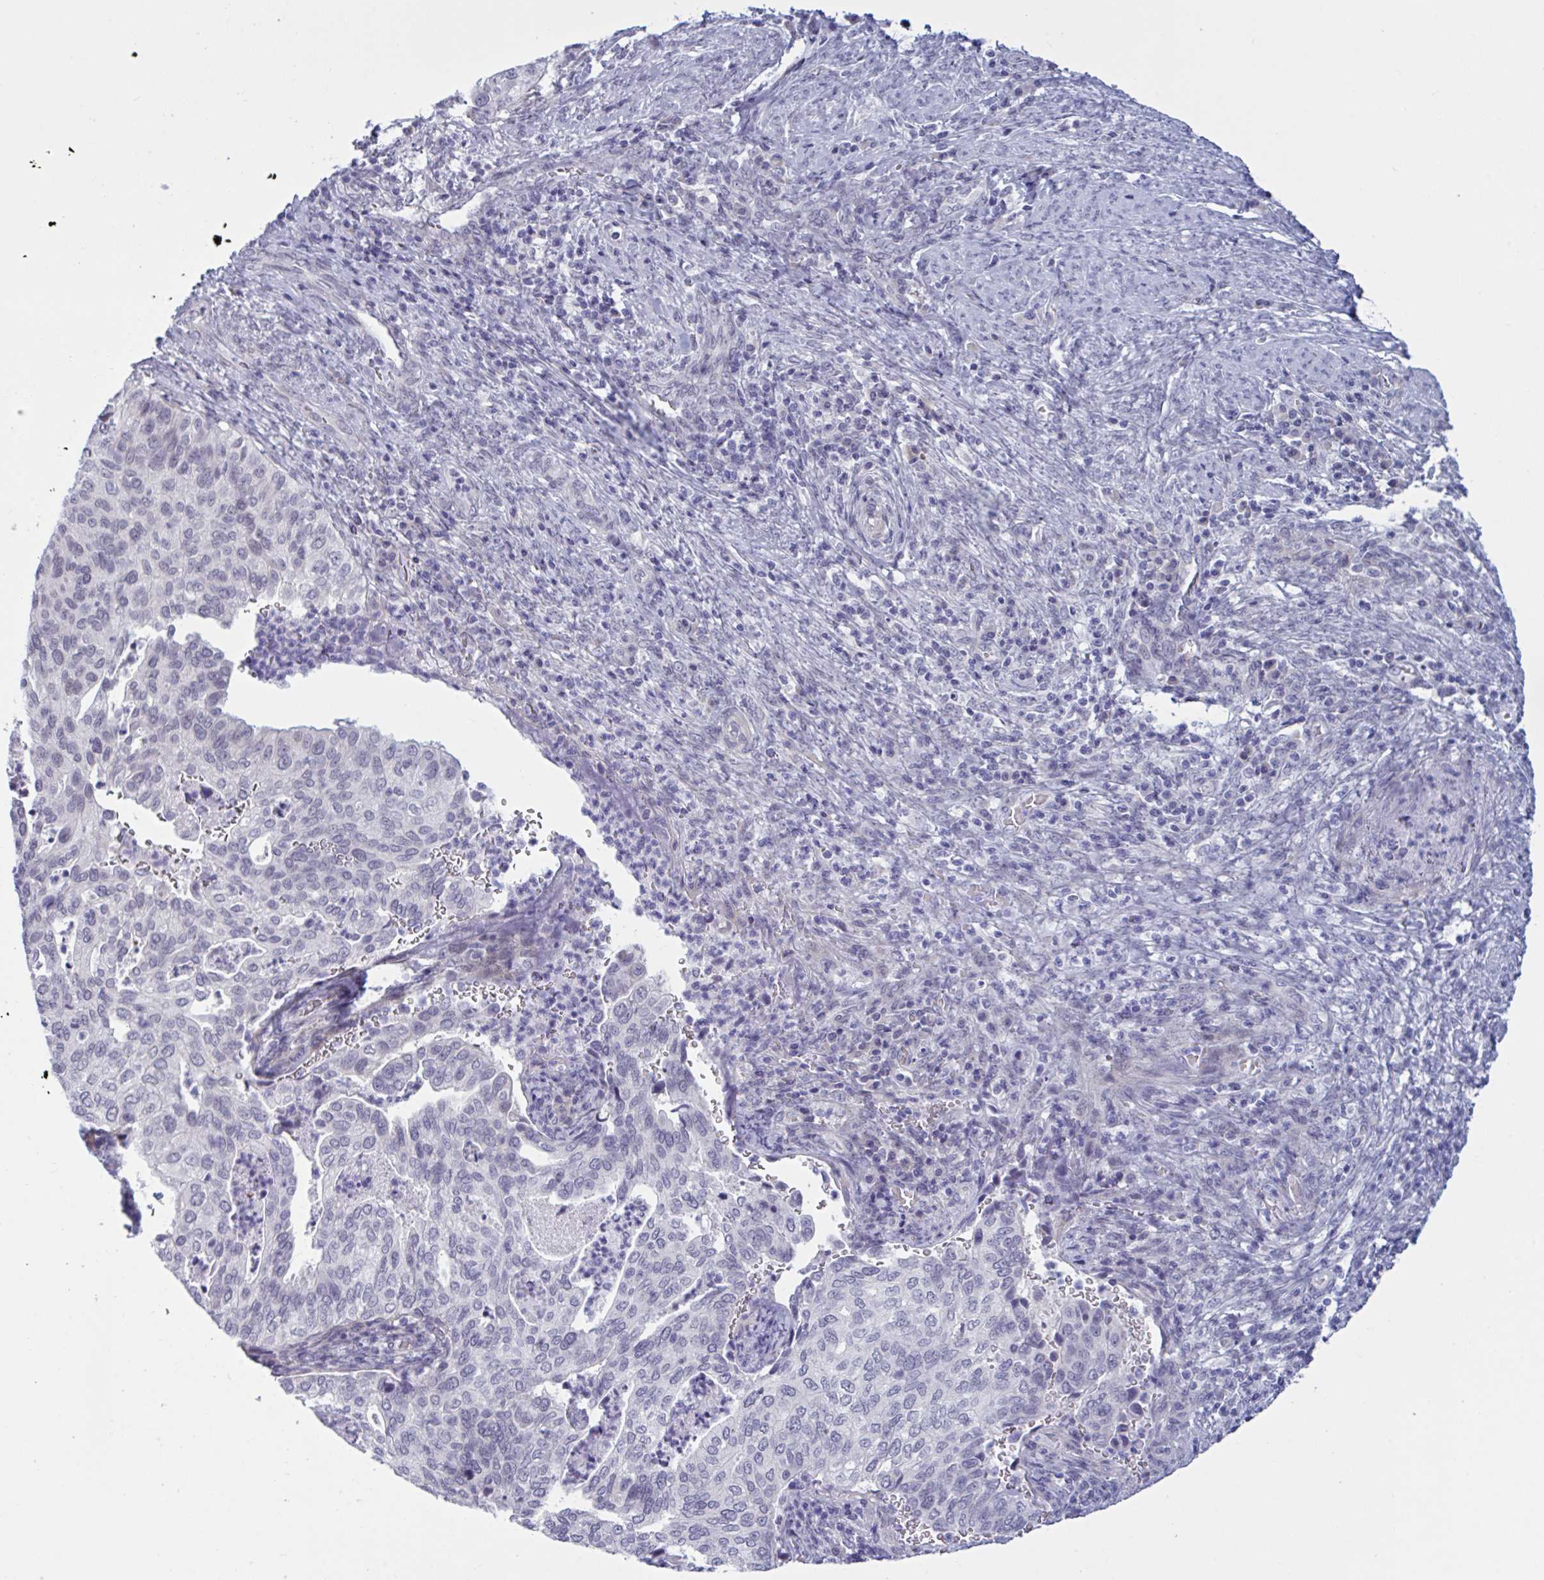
{"staining": {"intensity": "negative", "quantity": "none", "location": "none"}, "tissue": "cervical cancer", "cell_type": "Tumor cells", "image_type": "cancer", "snomed": [{"axis": "morphology", "description": "Squamous cell carcinoma, NOS"}, {"axis": "topography", "description": "Cervix"}], "caption": "Immunohistochemistry (IHC) of human cervical squamous cell carcinoma demonstrates no expression in tumor cells.", "gene": "TCEAL8", "patient": {"sex": "female", "age": 38}}